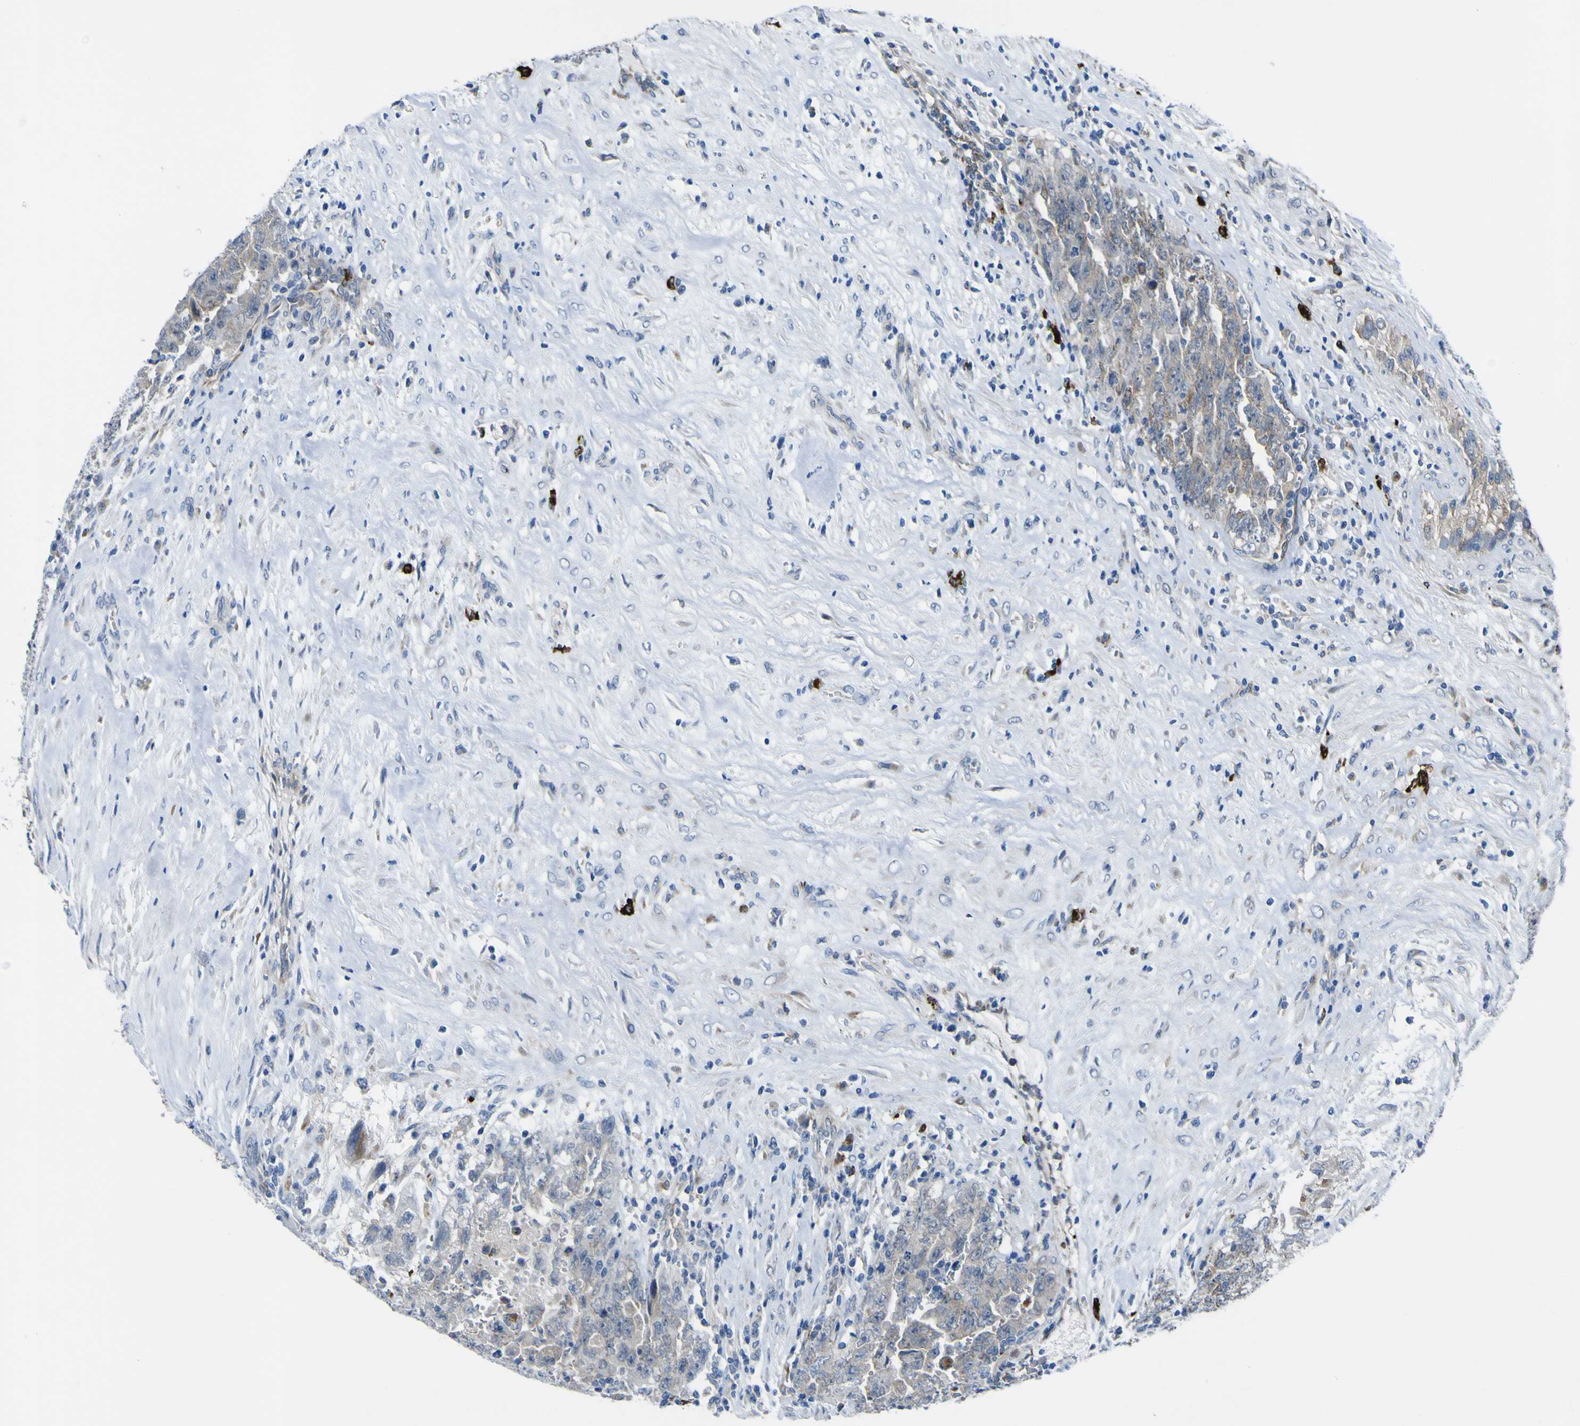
{"staining": {"intensity": "weak", "quantity": "<25%", "location": "cytoplasmic/membranous"}, "tissue": "testis cancer", "cell_type": "Tumor cells", "image_type": "cancer", "snomed": [{"axis": "morphology", "description": "Carcinoma, Embryonal, NOS"}, {"axis": "topography", "description": "Testis"}], "caption": "Histopathology image shows no significant protein expression in tumor cells of testis cancer.", "gene": "CST3", "patient": {"sex": "male", "age": 28}}